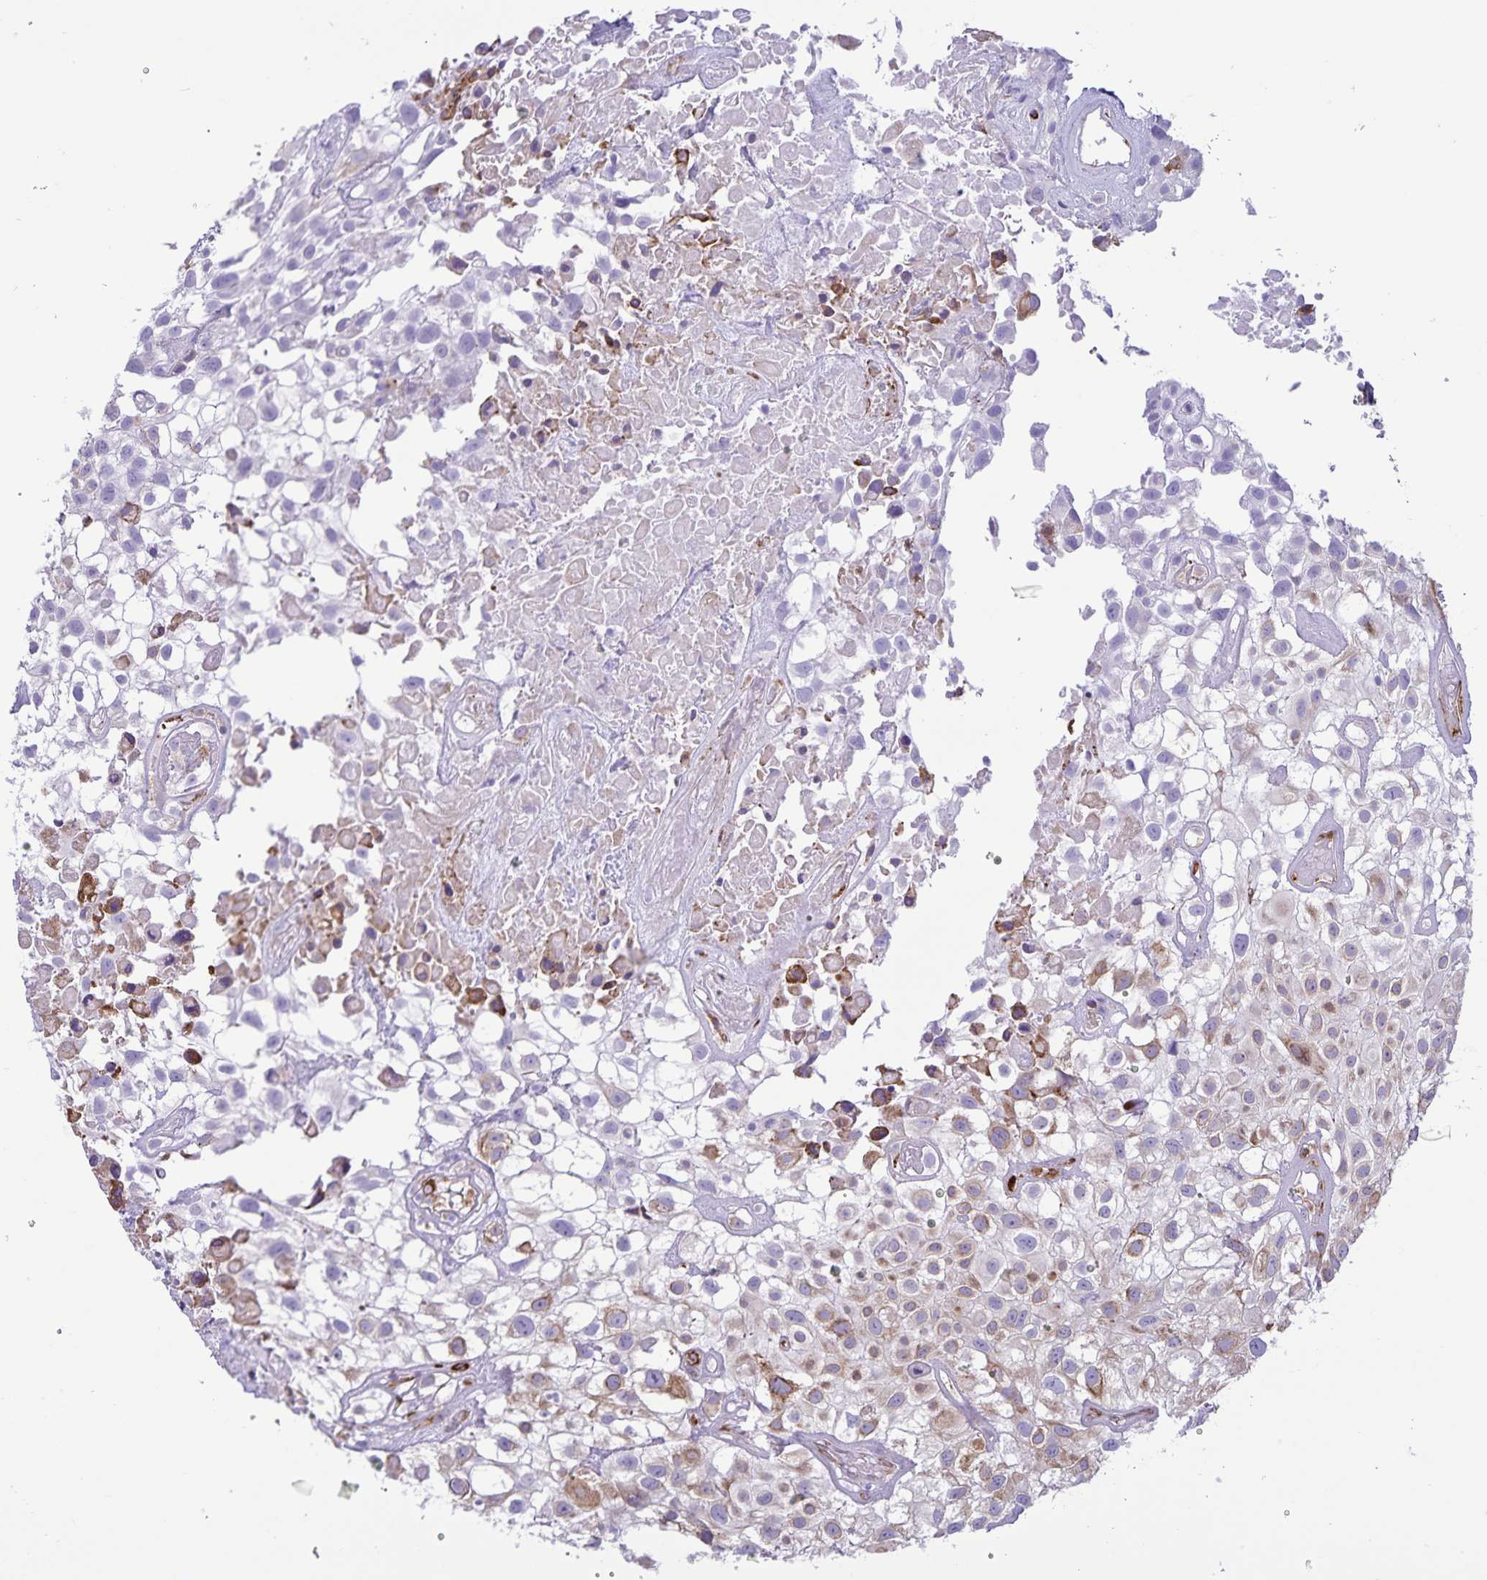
{"staining": {"intensity": "weak", "quantity": "<25%", "location": "cytoplasmic/membranous"}, "tissue": "urothelial cancer", "cell_type": "Tumor cells", "image_type": "cancer", "snomed": [{"axis": "morphology", "description": "Urothelial carcinoma, High grade"}, {"axis": "topography", "description": "Urinary bladder"}], "caption": "DAB immunohistochemical staining of urothelial carcinoma (high-grade) displays no significant staining in tumor cells. The staining is performed using DAB brown chromogen with nuclei counter-stained in using hematoxylin.", "gene": "RCN1", "patient": {"sex": "male", "age": 56}}